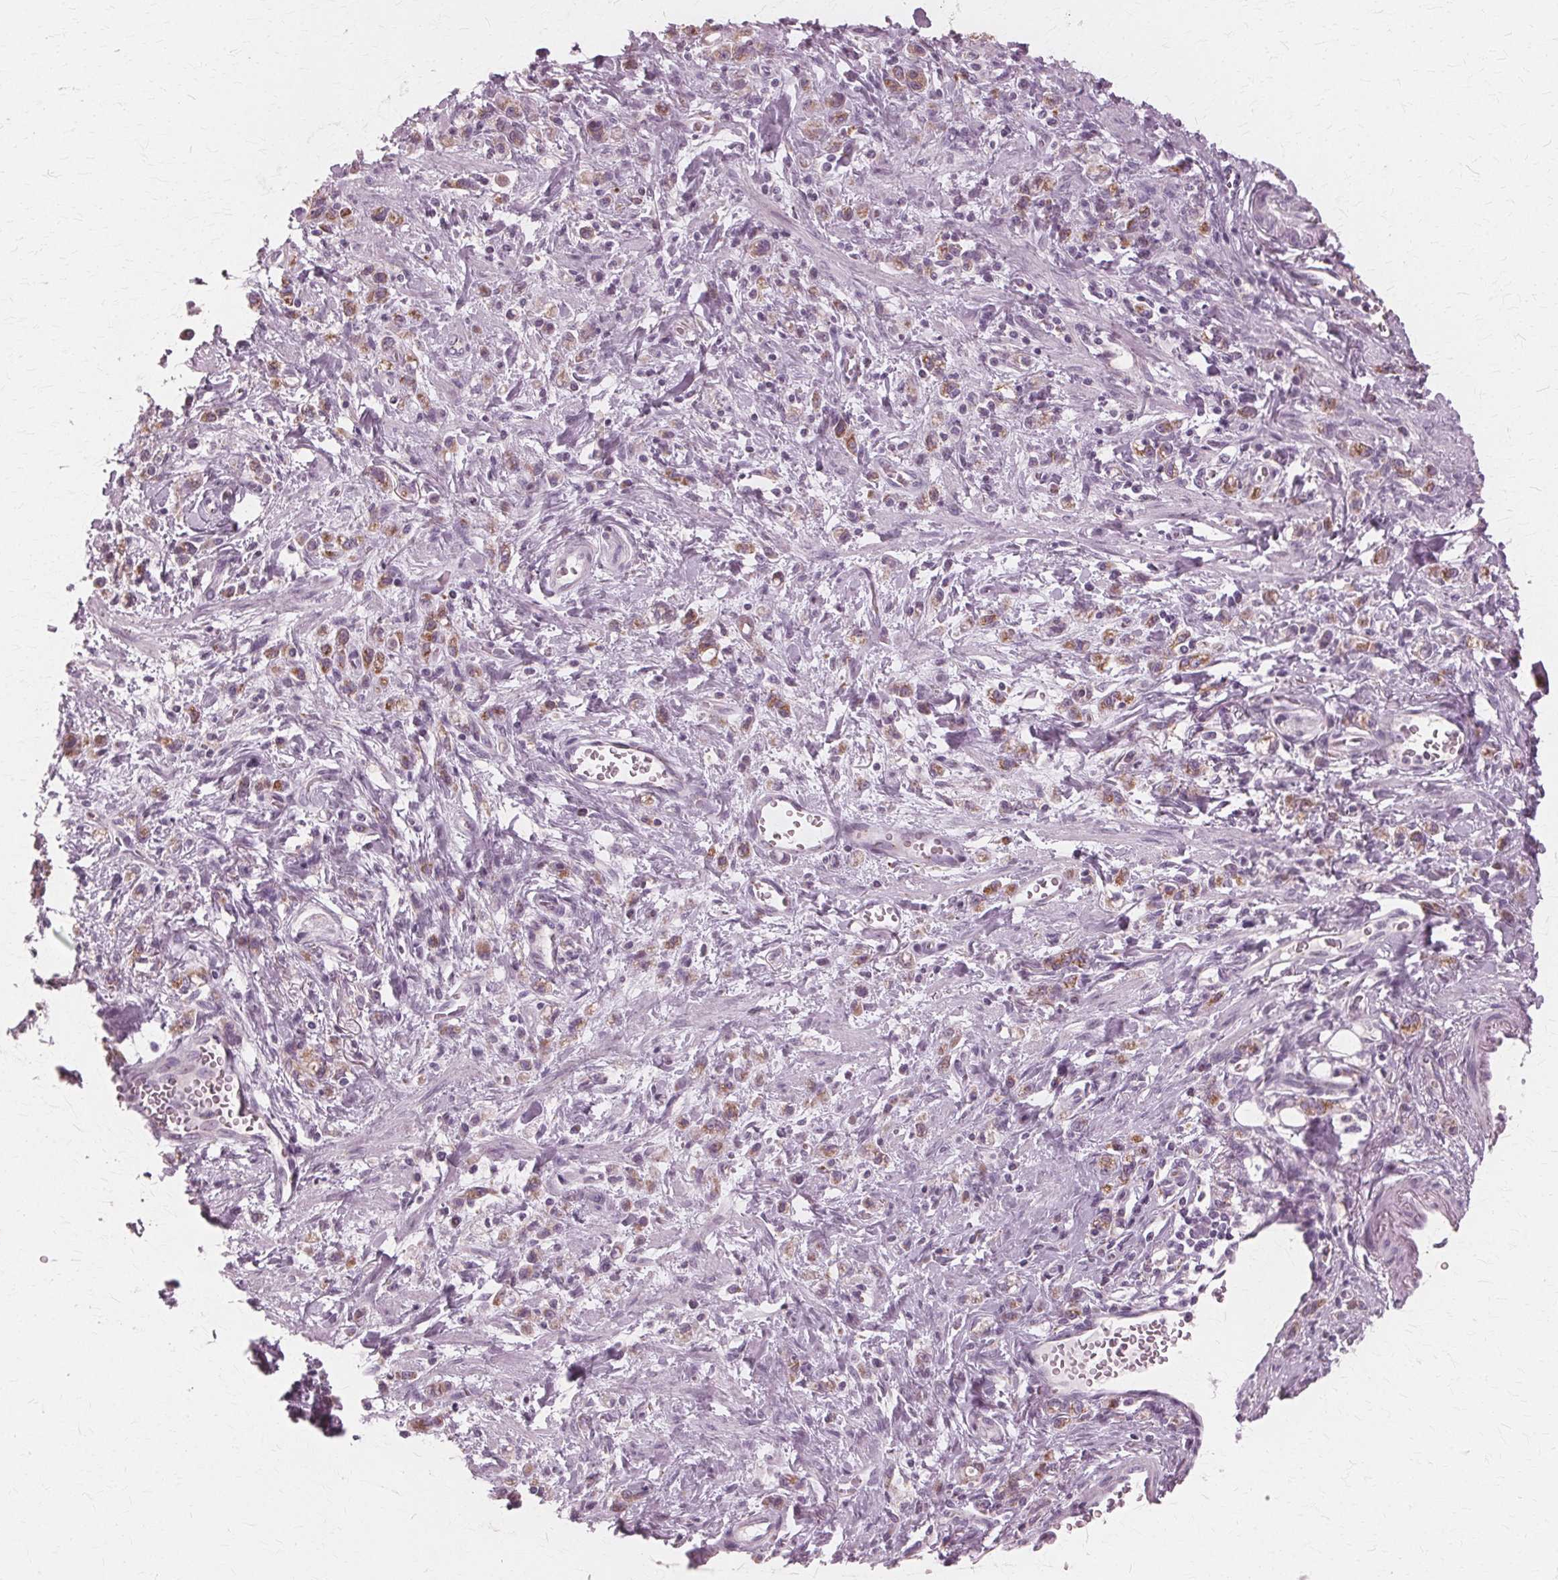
{"staining": {"intensity": "moderate", "quantity": "25%-75%", "location": "cytoplasmic/membranous"}, "tissue": "stomach cancer", "cell_type": "Tumor cells", "image_type": "cancer", "snomed": [{"axis": "morphology", "description": "Adenocarcinoma, NOS"}, {"axis": "topography", "description": "Stomach"}], "caption": "IHC (DAB (3,3'-diaminobenzidine)) staining of adenocarcinoma (stomach) displays moderate cytoplasmic/membranous protein positivity in about 25%-75% of tumor cells.", "gene": "DNASE2", "patient": {"sex": "male", "age": 77}}